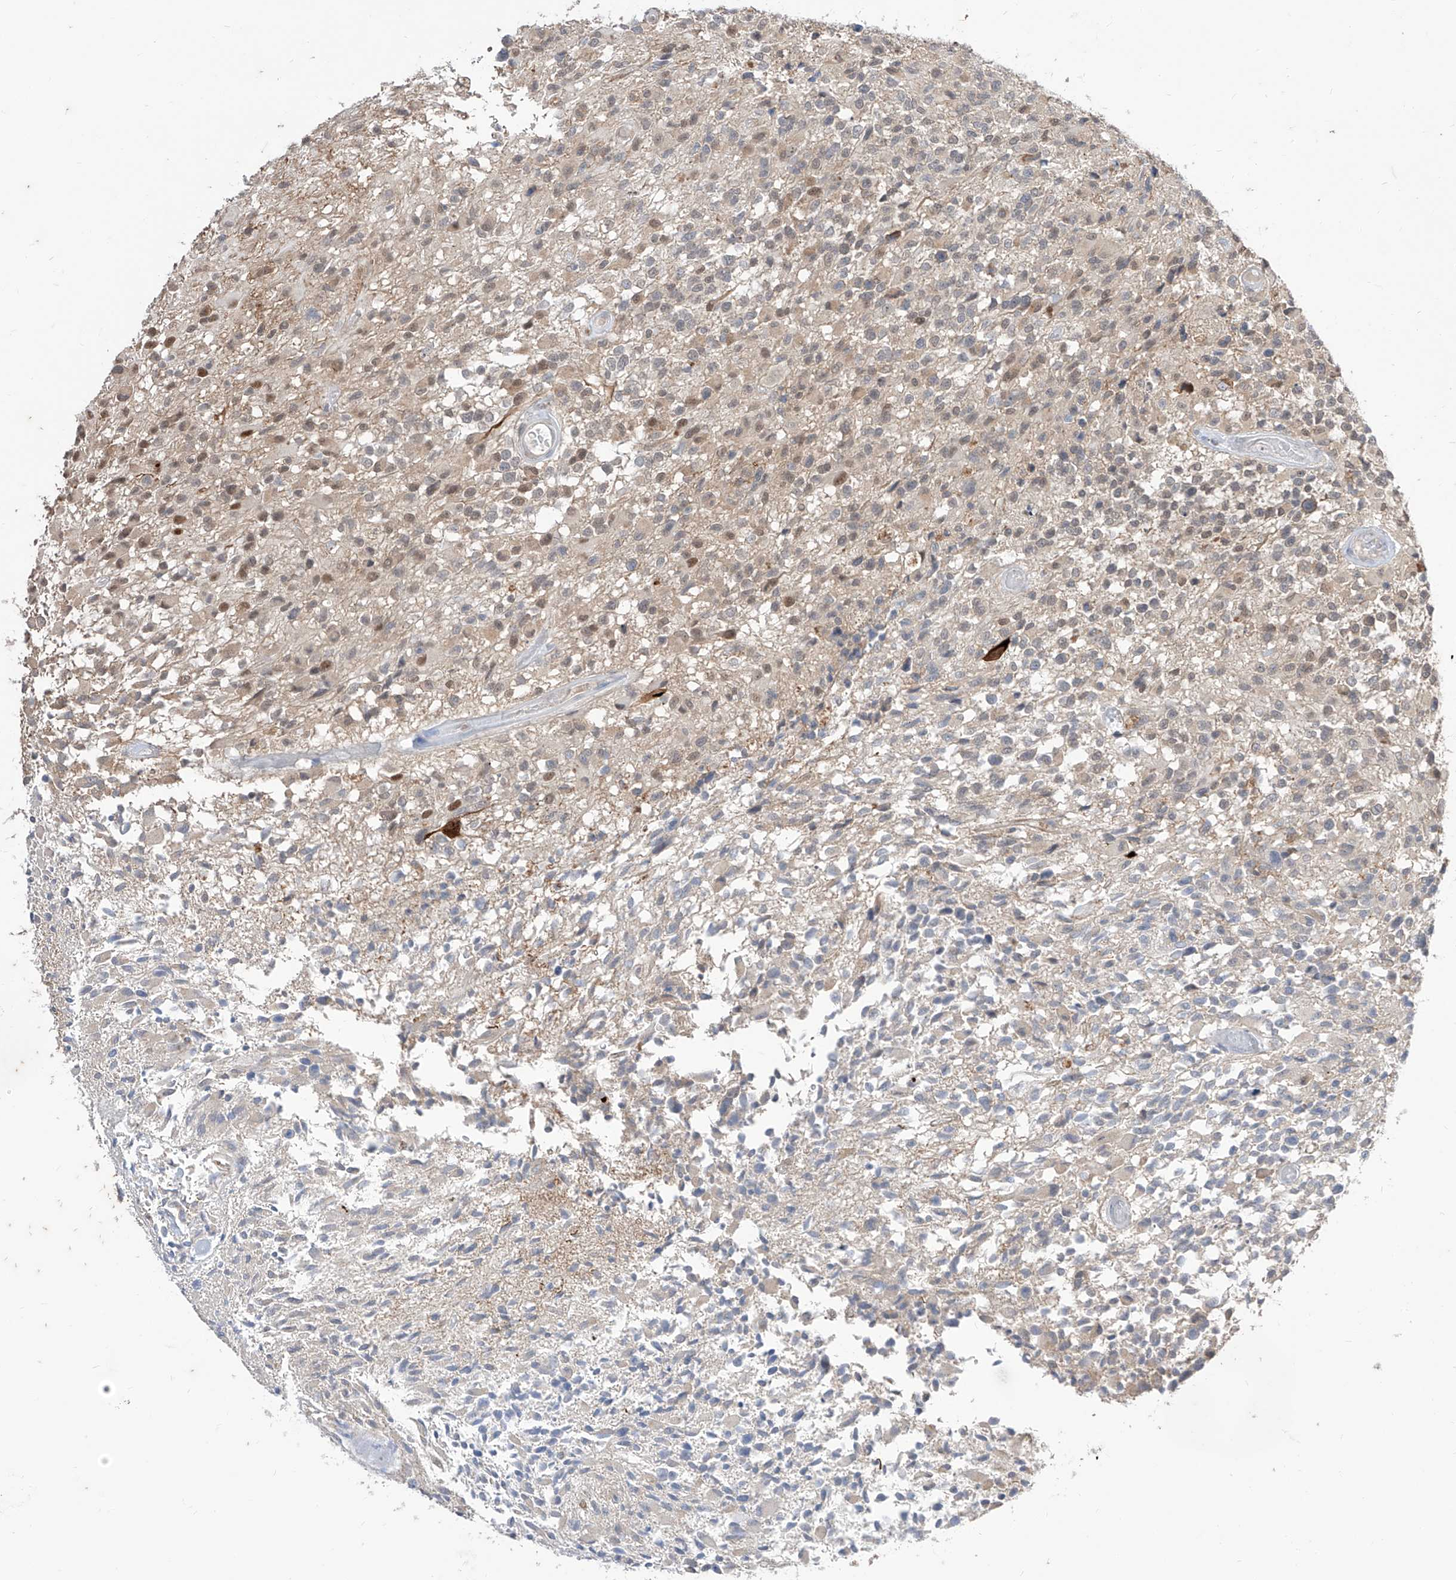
{"staining": {"intensity": "moderate", "quantity": "<25%", "location": "nuclear"}, "tissue": "glioma", "cell_type": "Tumor cells", "image_type": "cancer", "snomed": [{"axis": "morphology", "description": "Glioma, malignant, High grade"}, {"axis": "morphology", "description": "Glioblastoma, NOS"}, {"axis": "topography", "description": "Brain"}], "caption": "Human glioma stained for a protein (brown) demonstrates moderate nuclear positive positivity in about <25% of tumor cells.", "gene": "BROX", "patient": {"sex": "male", "age": 60}}